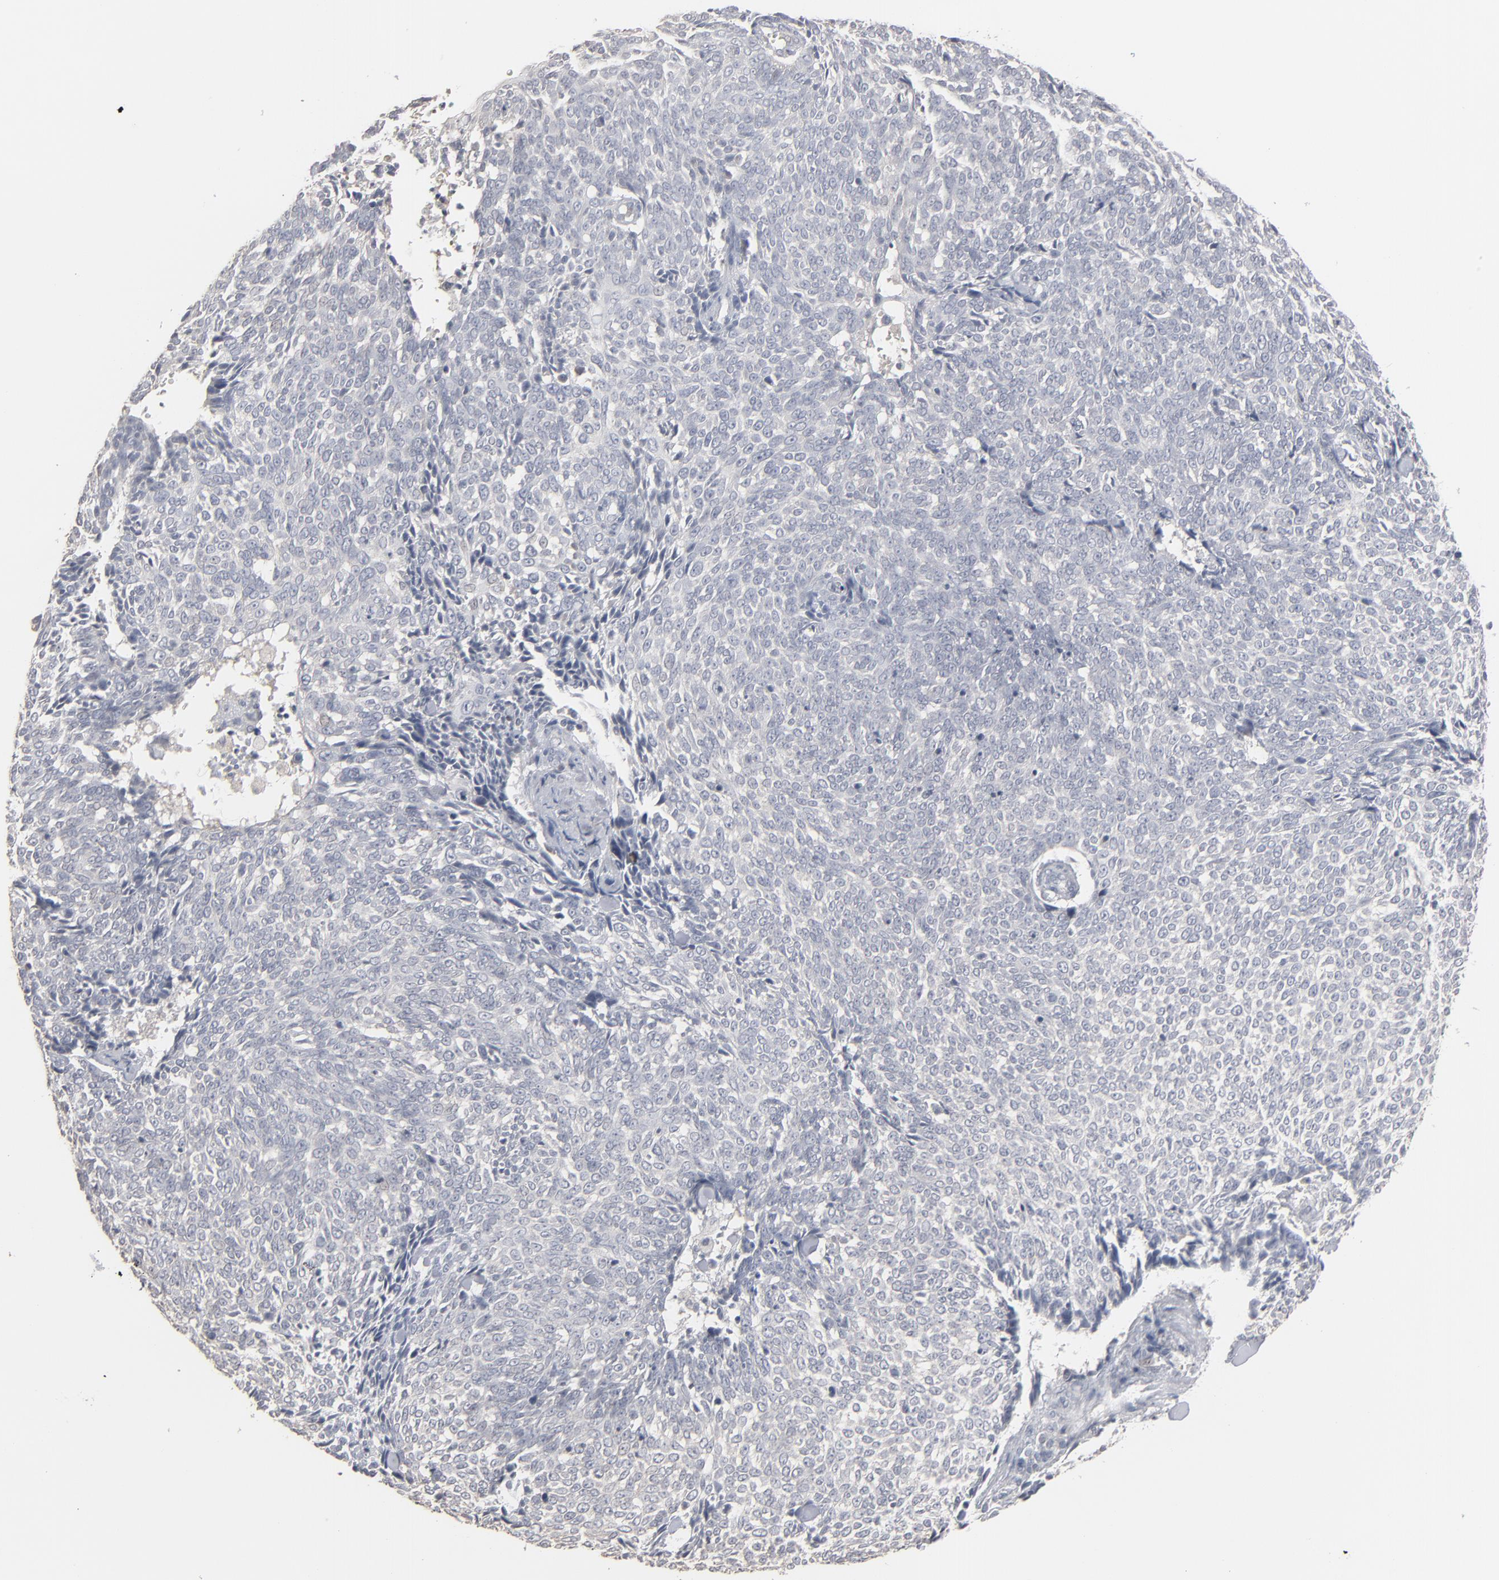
{"staining": {"intensity": "negative", "quantity": "none", "location": "none"}, "tissue": "skin cancer", "cell_type": "Tumor cells", "image_type": "cancer", "snomed": [{"axis": "morphology", "description": "Basal cell carcinoma"}, {"axis": "topography", "description": "Skin"}], "caption": "DAB immunohistochemical staining of human skin cancer (basal cell carcinoma) displays no significant positivity in tumor cells.", "gene": "STAT4", "patient": {"sex": "female", "age": 89}}